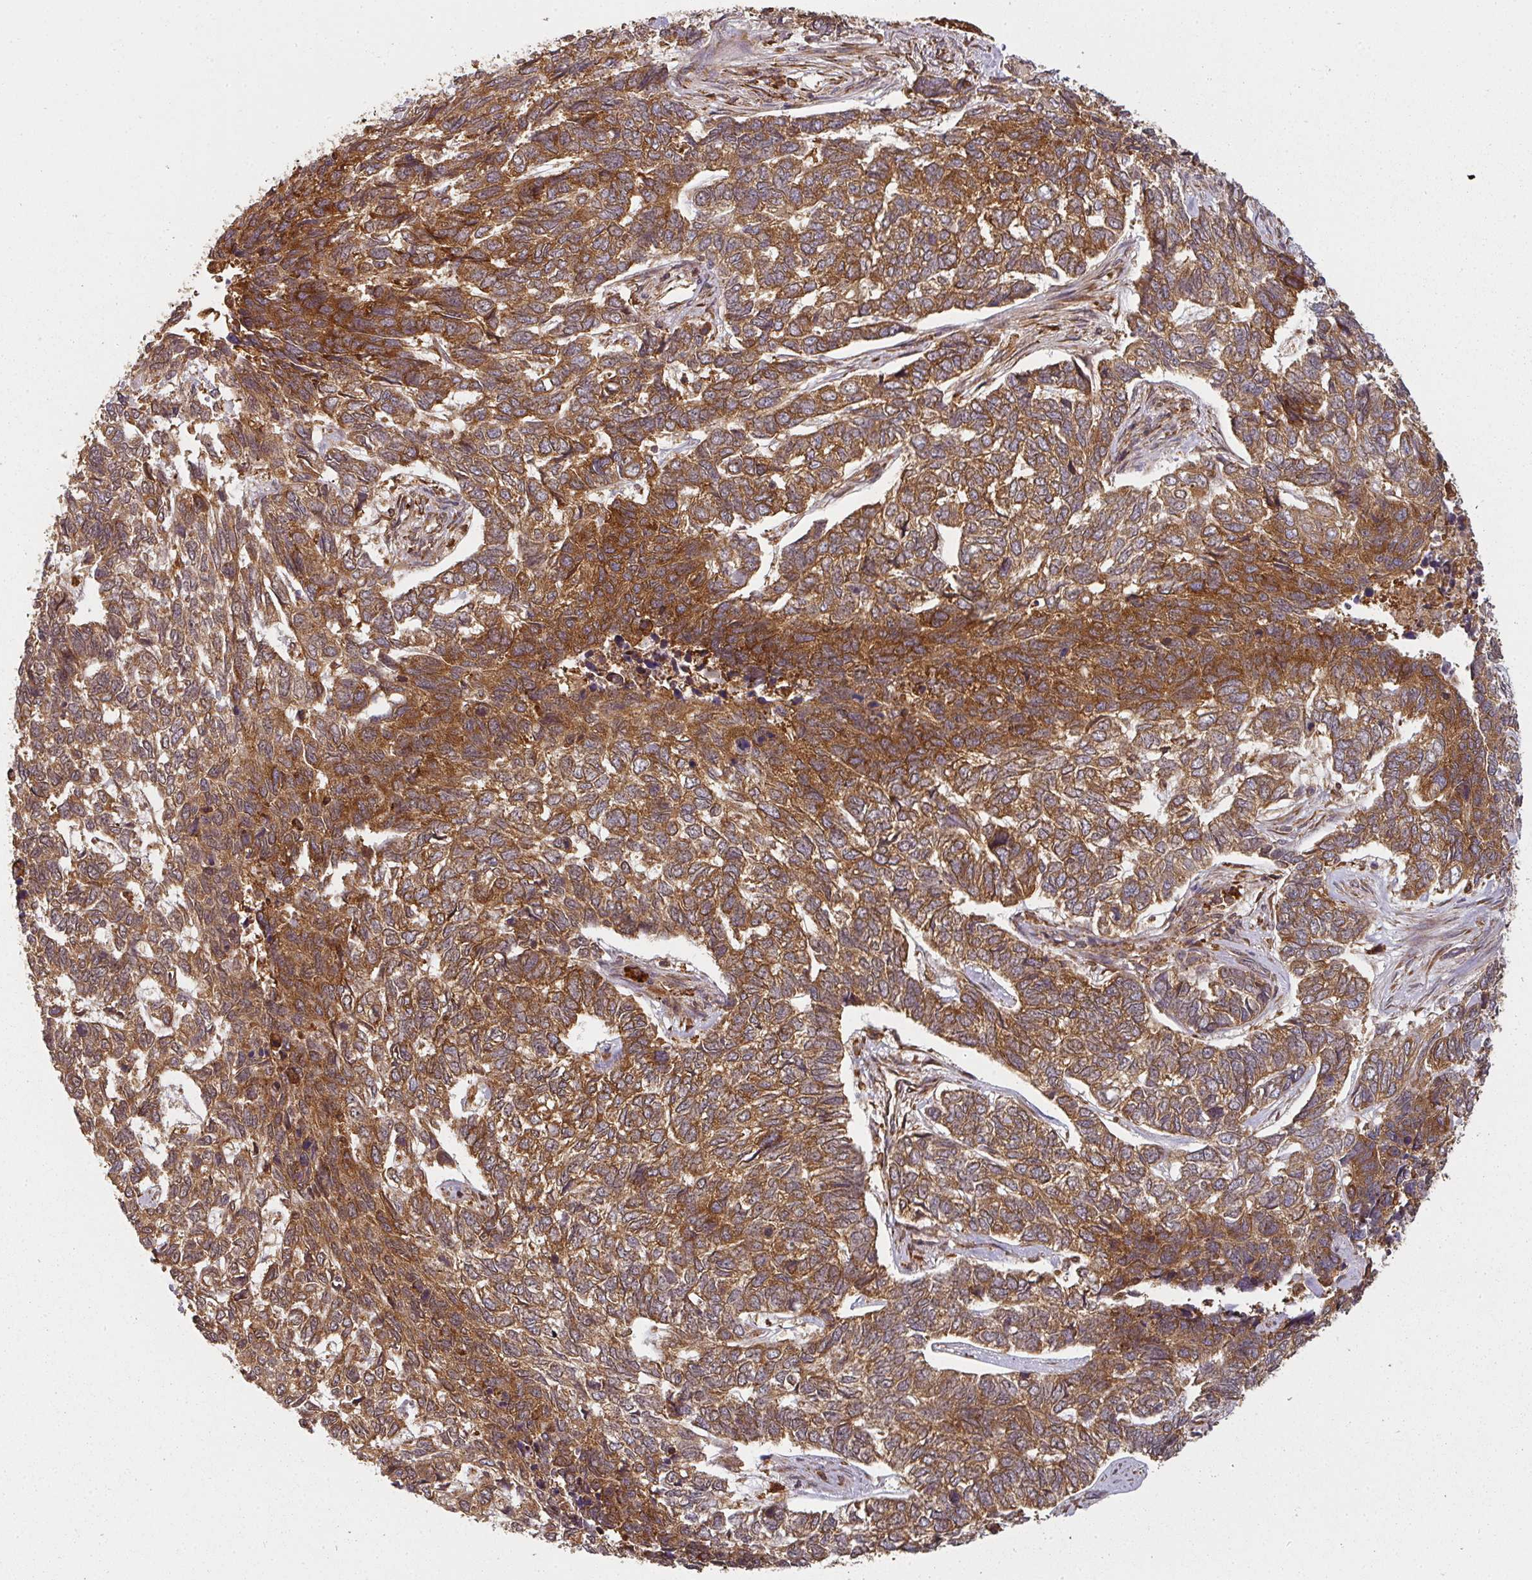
{"staining": {"intensity": "moderate", "quantity": ">75%", "location": "cytoplasmic/membranous"}, "tissue": "skin cancer", "cell_type": "Tumor cells", "image_type": "cancer", "snomed": [{"axis": "morphology", "description": "Basal cell carcinoma"}, {"axis": "topography", "description": "Skin"}], "caption": "A brown stain labels moderate cytoplasmic/membranous expression of a protein in skin cancer tumor cells. (DAB = brown stain, brightfield microscopy at high magnification).", "gene": "PPP6R3", "patient": {"sex": "female", "age": 65}}